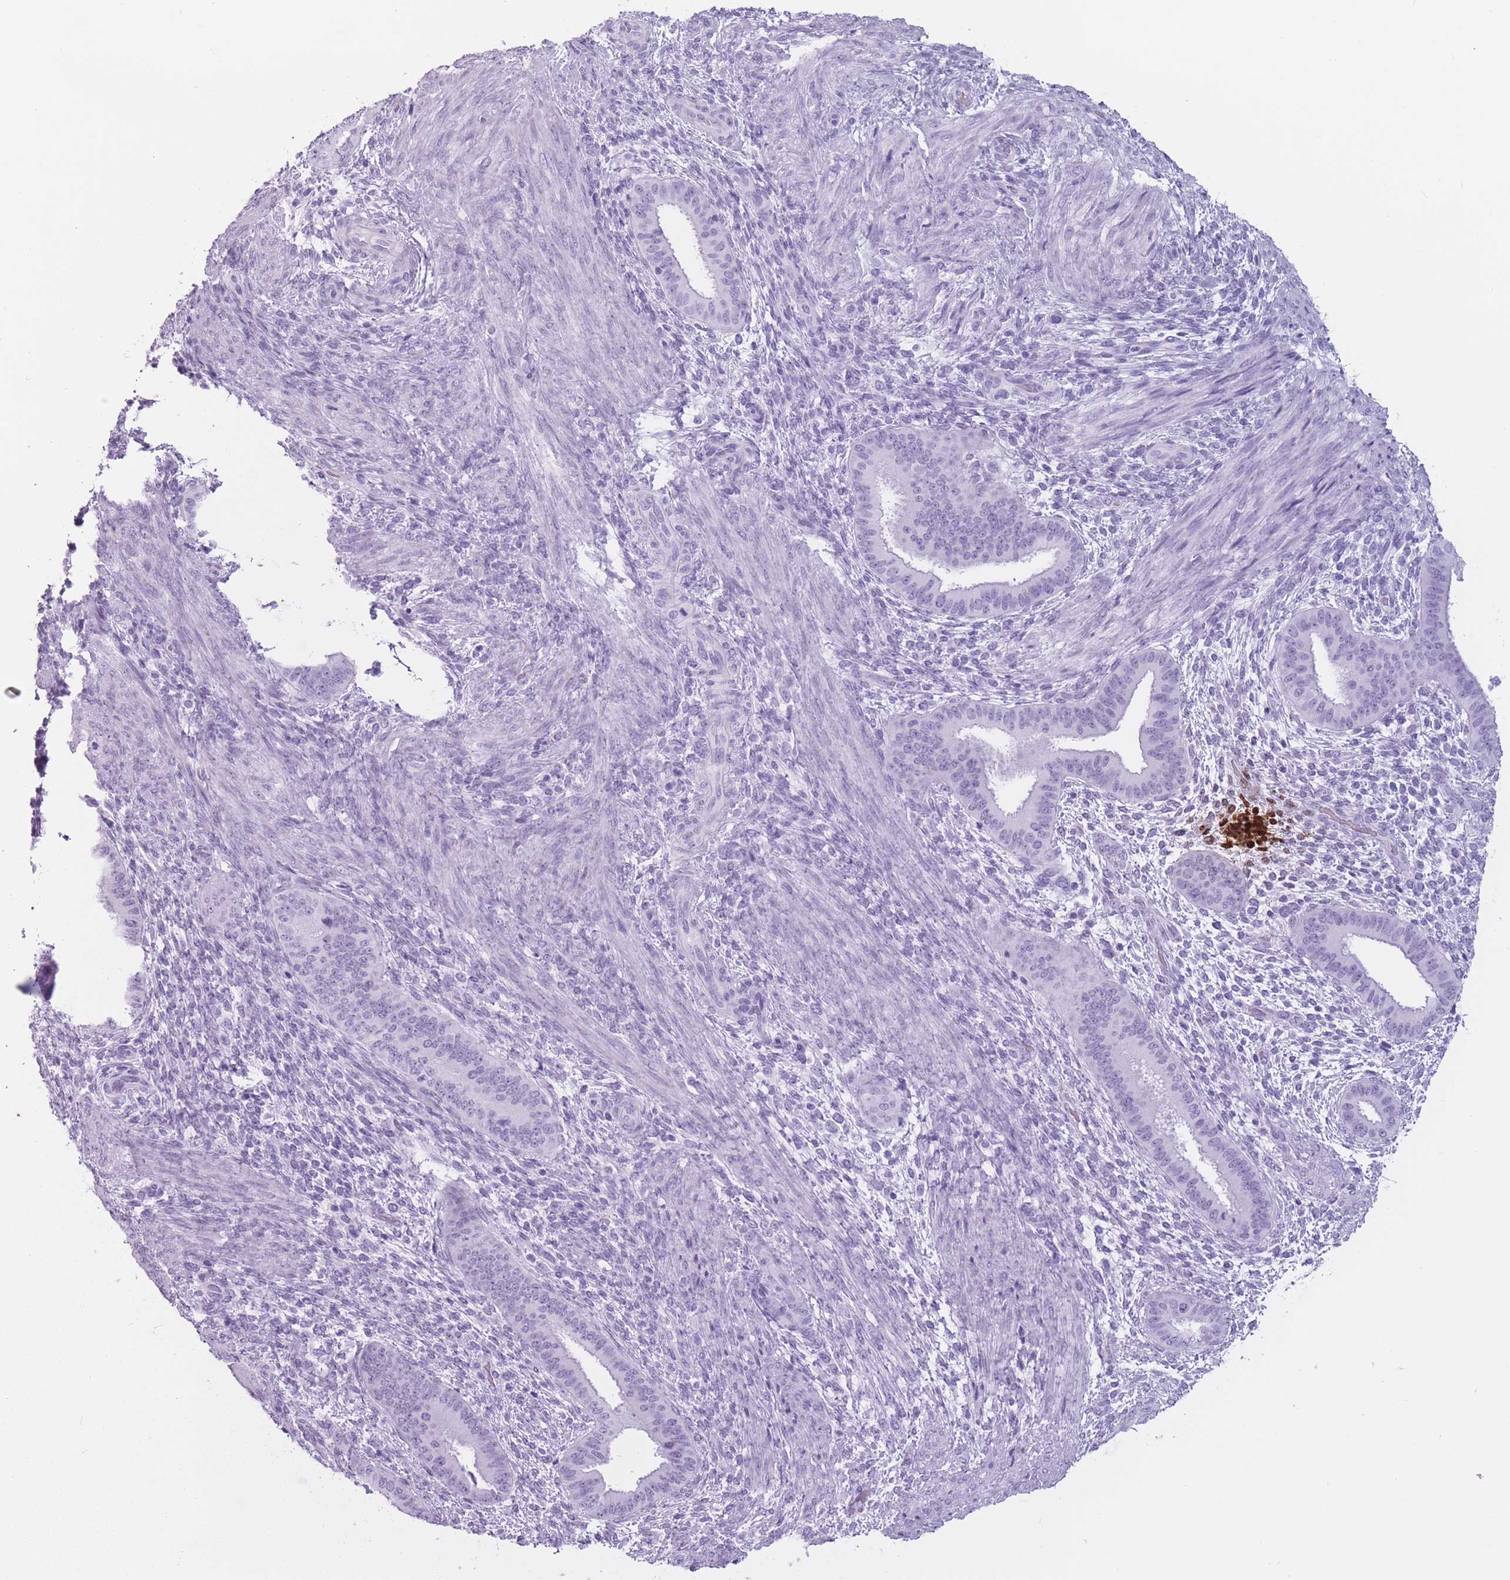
{"staining": {"intensity": "negative", "quantity": "none", "location": "none"}, "tissue": "endometrium", "cell_type": "Cells in endometrial stroma", "image_type": "normal", "snomed": [{"axis": "morphology", "description": "Normal tissue, NOS"}, {"axis": "topography", "description": "Endometrium"}], "caption": "This is an IHC photomicrograph of normal endometrium. There is no positivity in cells in endometrial stroma.", "gene": "PNMA3", "patient": {"sex": "female", "age": 36}}